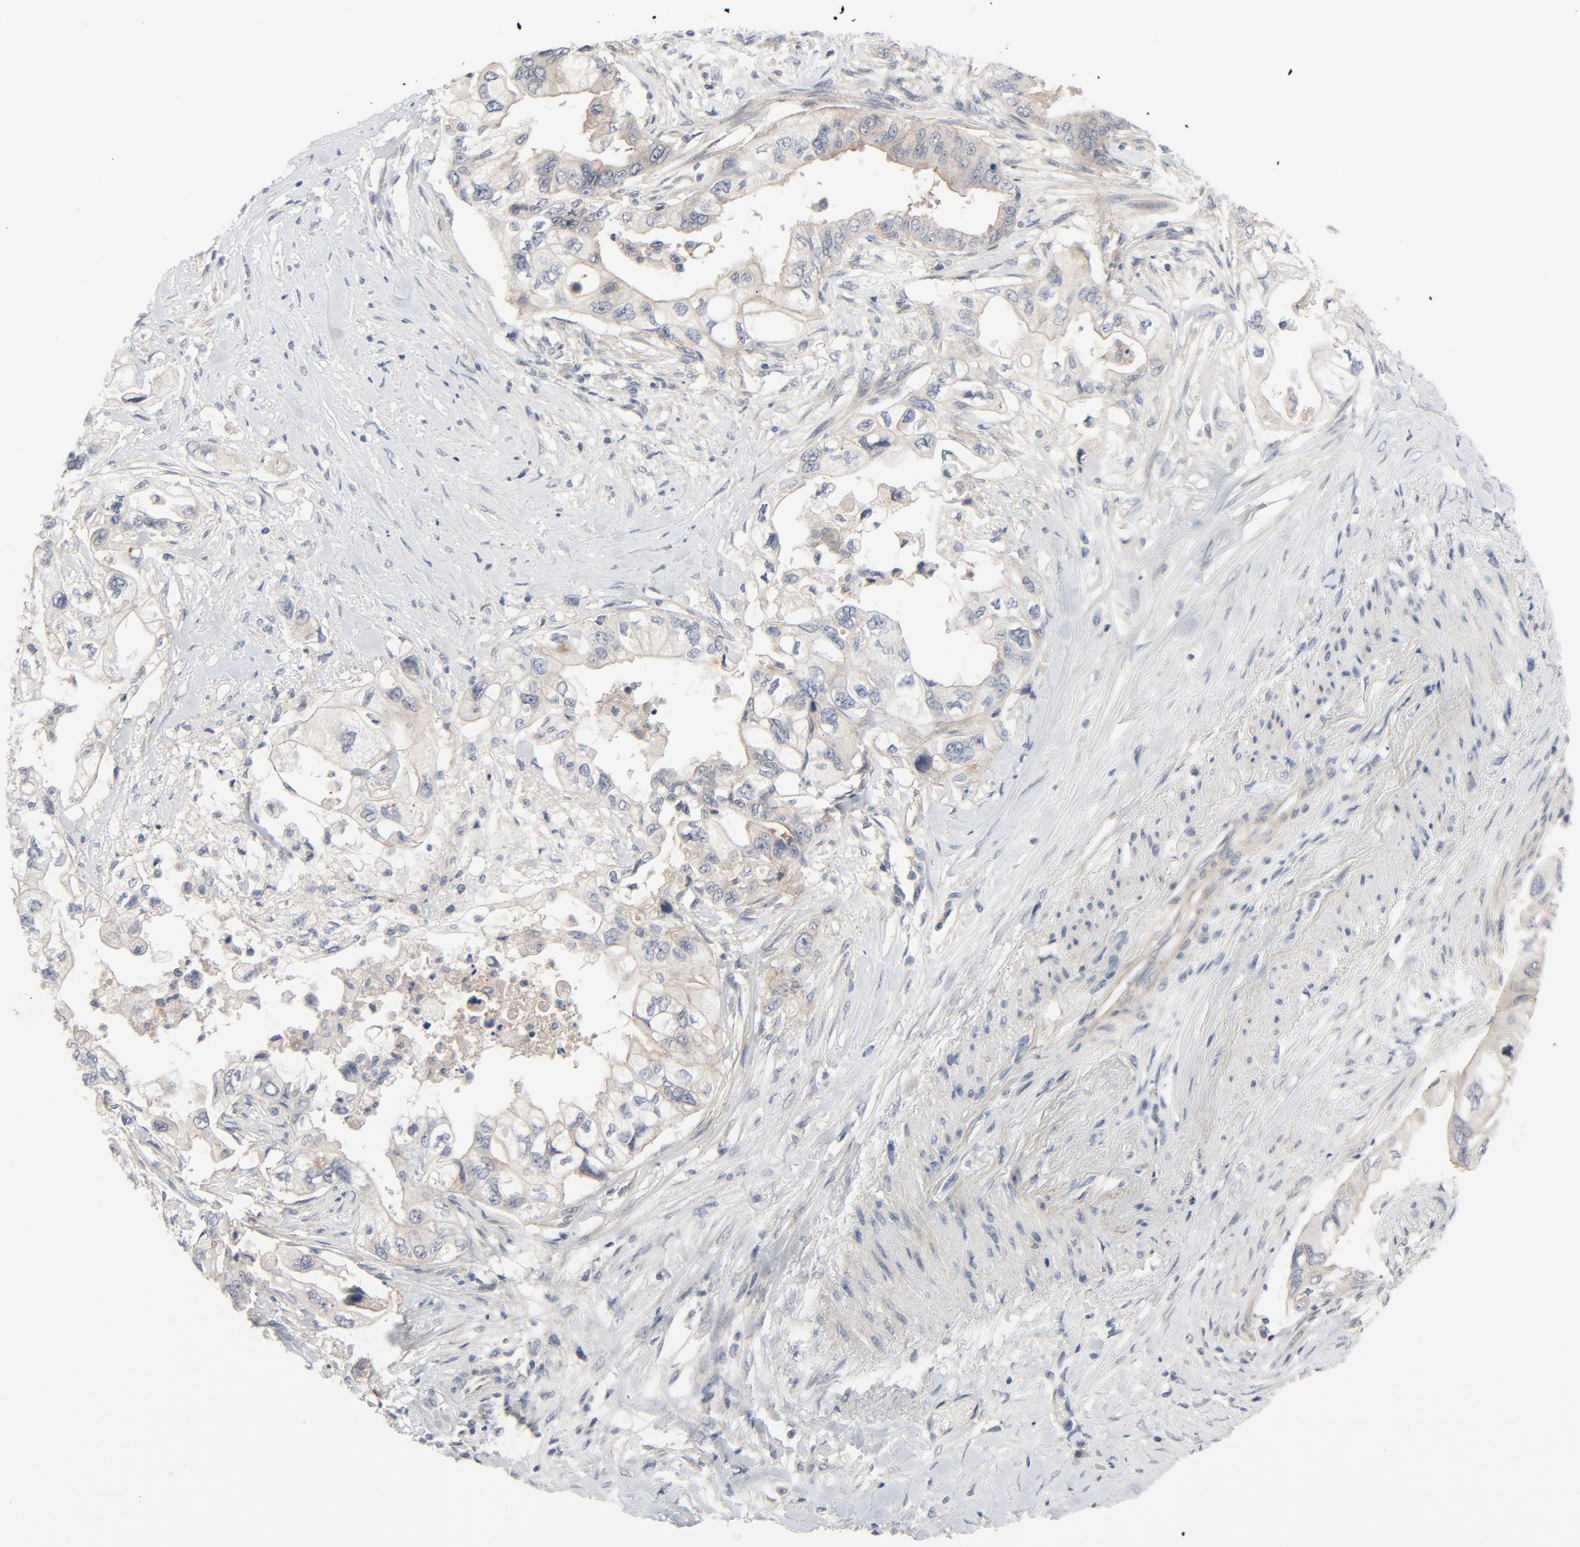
{"staining": {"intensity": "weak", "quantity": ">75%", "location": "cytoplasmic/membranous"}, "tissue": "pancreatic cancer", "cell_type": "Tumor cells", "image_type": "cancer", "snomed": [{"axis": "morphology", "description": "Normal tissue, NOS"}, {"axis": "topography", "description": "Pancreas"}], "caption": "Pancreatic cancer stained with a brown dye displays weak cytoplasmic/membranous positive staining in approximately >75% of tumor cells.", "gene": "TSG101", "patient": {"sex": "male", "age": 42}}